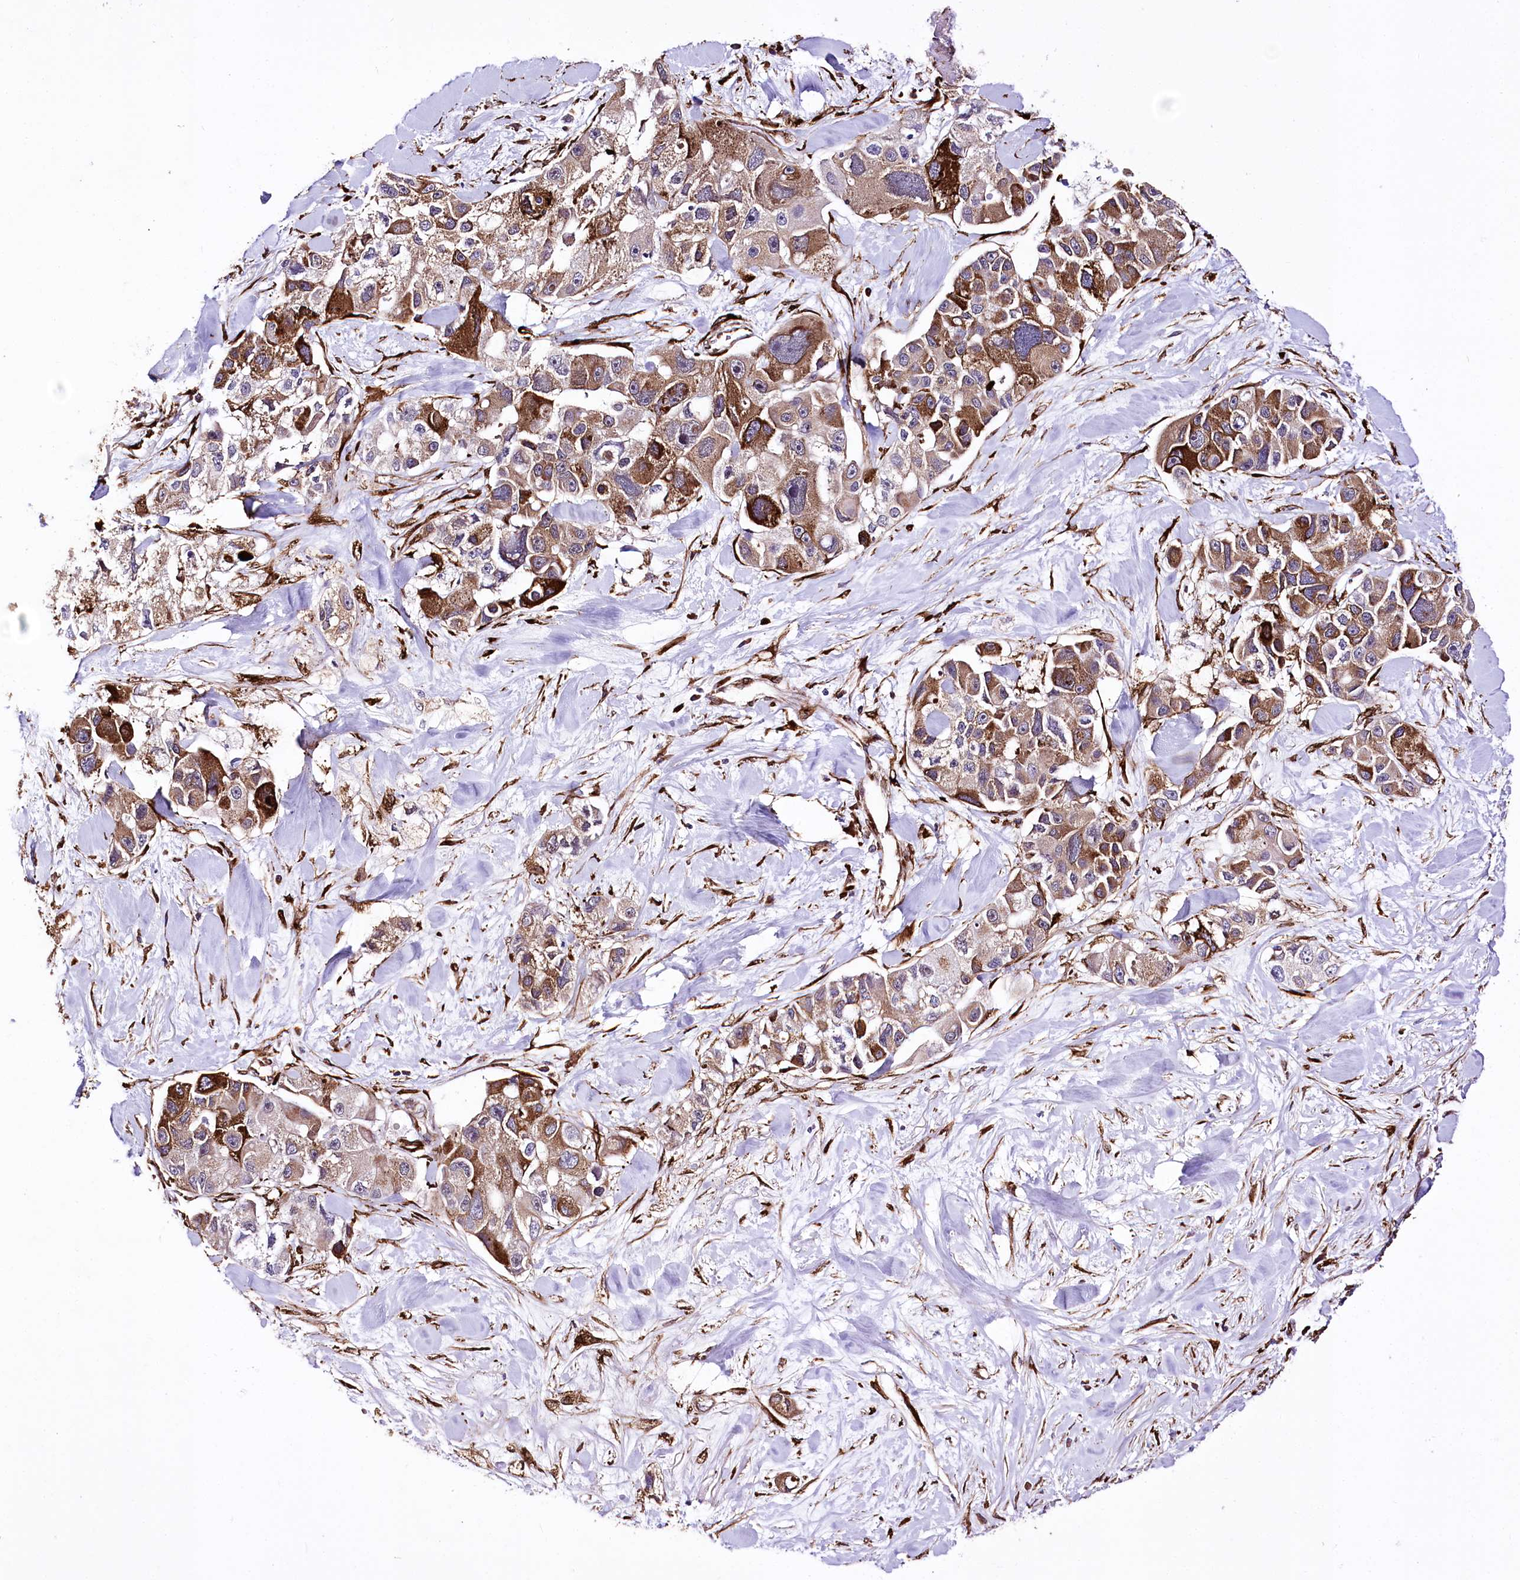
{"staining": {"intensity": "strong", "quantity": "<25%", "location": "cytoplasmic/membranous"}, "tissue": "lung cancer", "cell_type": "Tumor cells", "image_type": "cancer", "snomed": [{"axis": "morphology", "description": "Adenocarcinoma, NOS"}, {"axis": "topography", "description": "Lung"}], "caption": "DAB immunohistochemical staining of lung adenocarcinoma demonstrates strong cytoplasmic/membranous protein expression in approximately <25% of tumor cells.", "gene": "WWC1", "patient": {"sex": "female", "age": 54}}